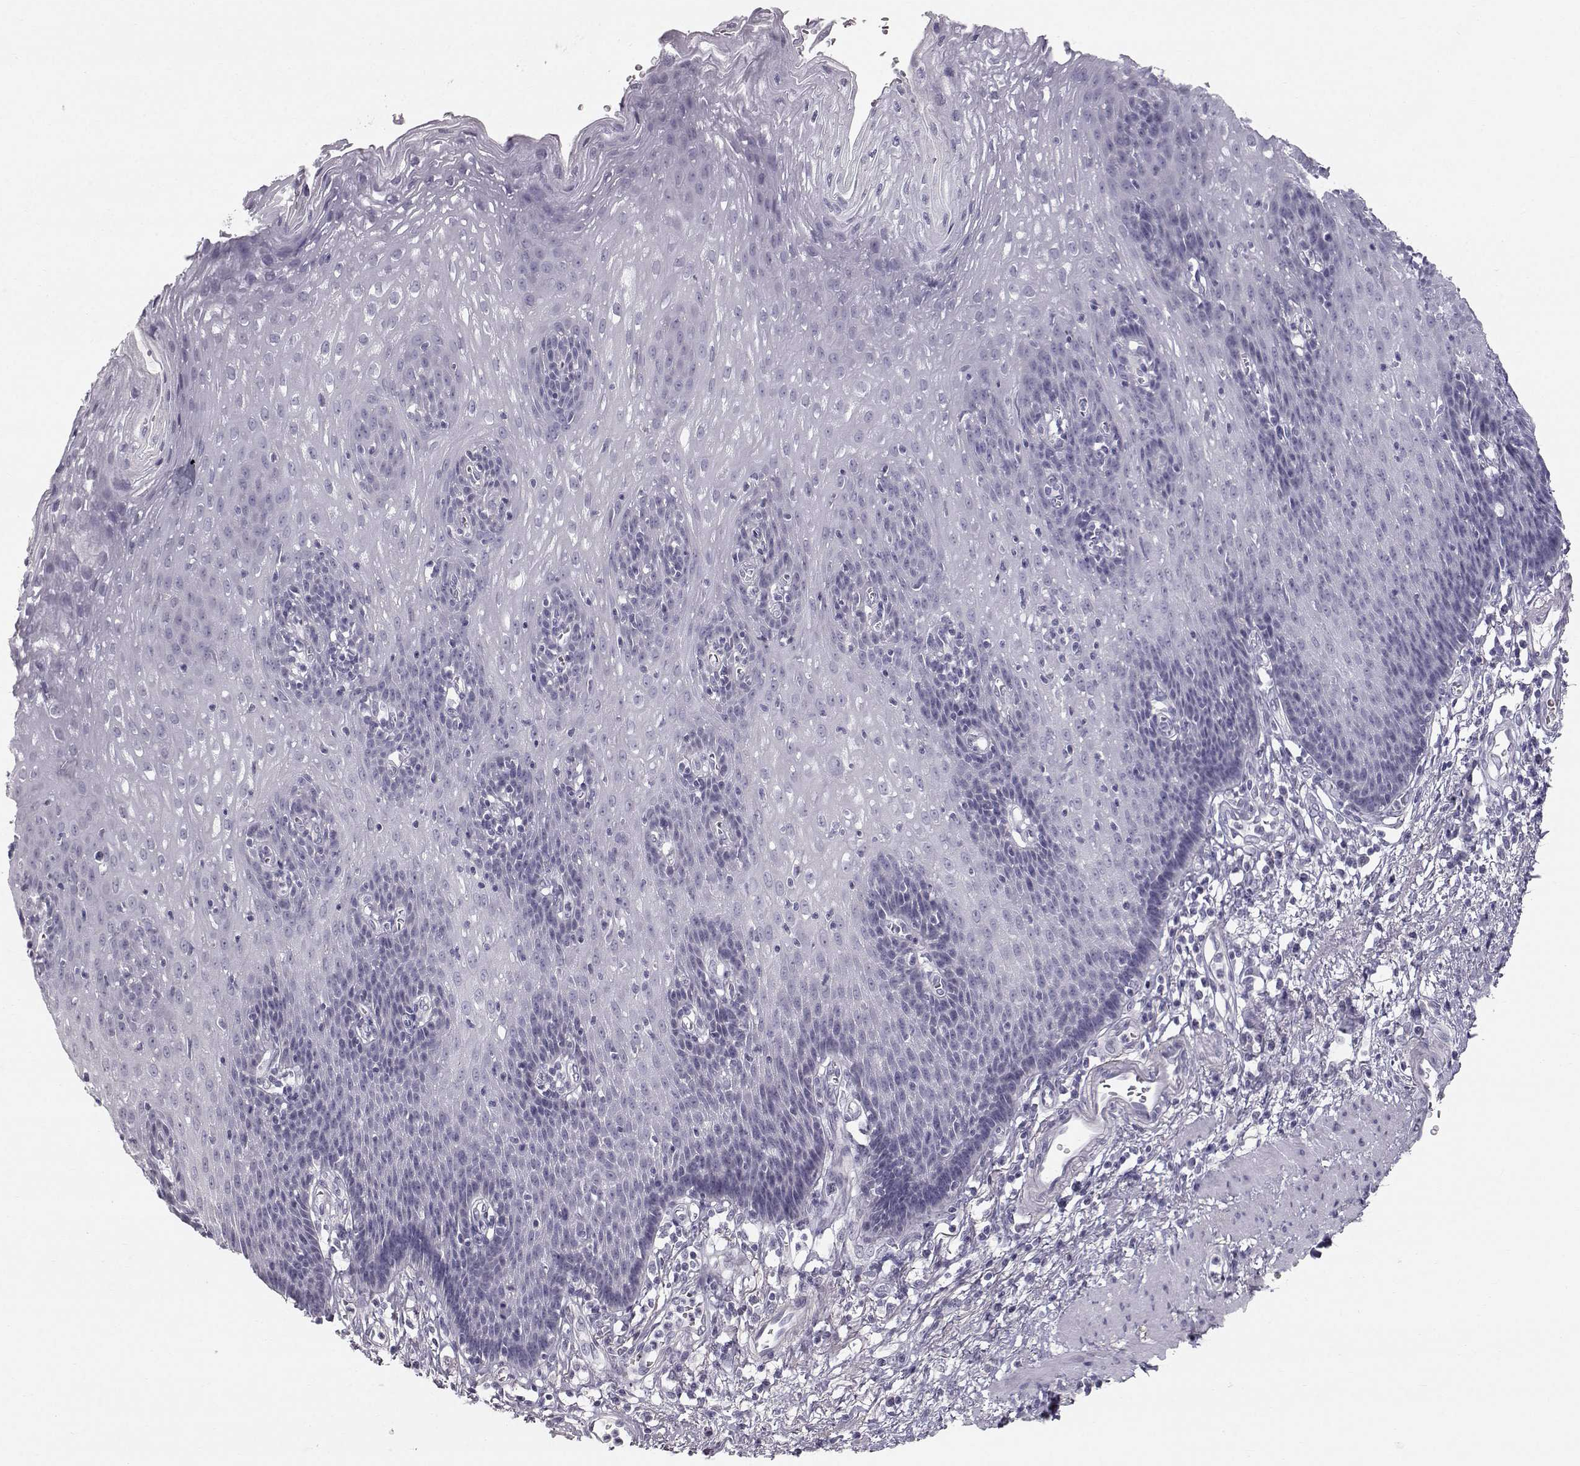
{"staining": {"intensity": "negative", "quantity": "none", "location": "none"}, "tissue": "esophagus", "cell_type": "Squamous epithelial cells", "image_type": "normal", "snomed": [{"axis": "morphology", "description": "Normal tissue, NOS"}, {"axis": "topography", "description": "Esophagus"}], "caption": "A photomicrograph of esophagus stained for a protein shows no brown staining in squamous epithelial cells. Nuclei are stained in blue.", "gene": "SPDYE4", "patient": {"sex": "male", "age": 57}}